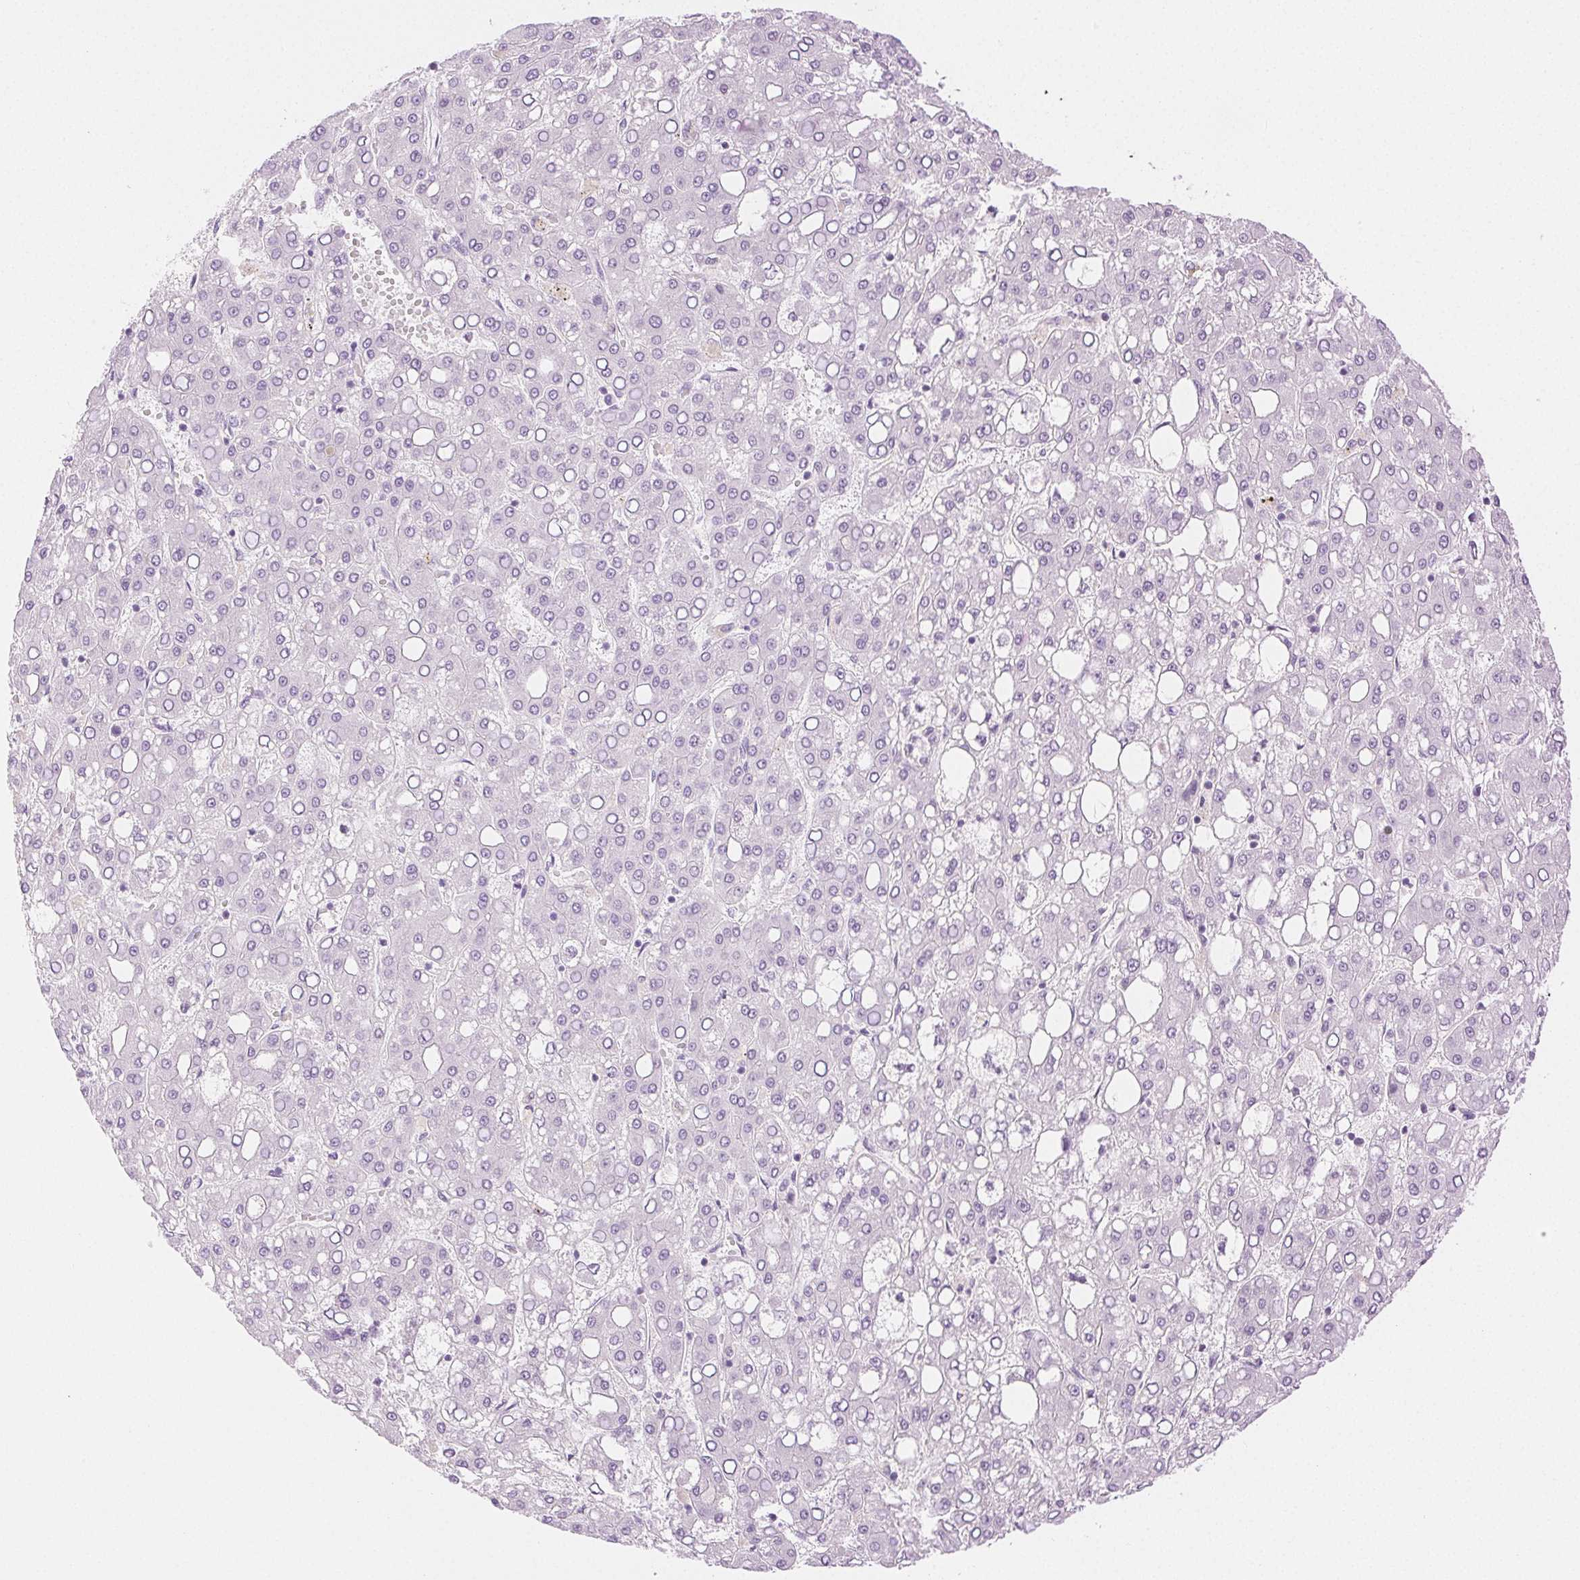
{"staining": {"intensity": "negative", "quantity": "none", "location": "none"}, "tissue": "liver cancer", "cell_type": "Tumor cells", "image_type": "cancer", "snomed": [{"axis": "morphology", "description": "Carcinoma, Hepatocellular, NOS"}, {"axis": "topography", "description": "Liver"}], "caption": "A photomicrograph of hepatocellular carcinoma (liver) stained for a protein reveals no brown staining in tumor cells.", "gene": "SPACA4", "patient": {"sex": "male", "age": 65}}